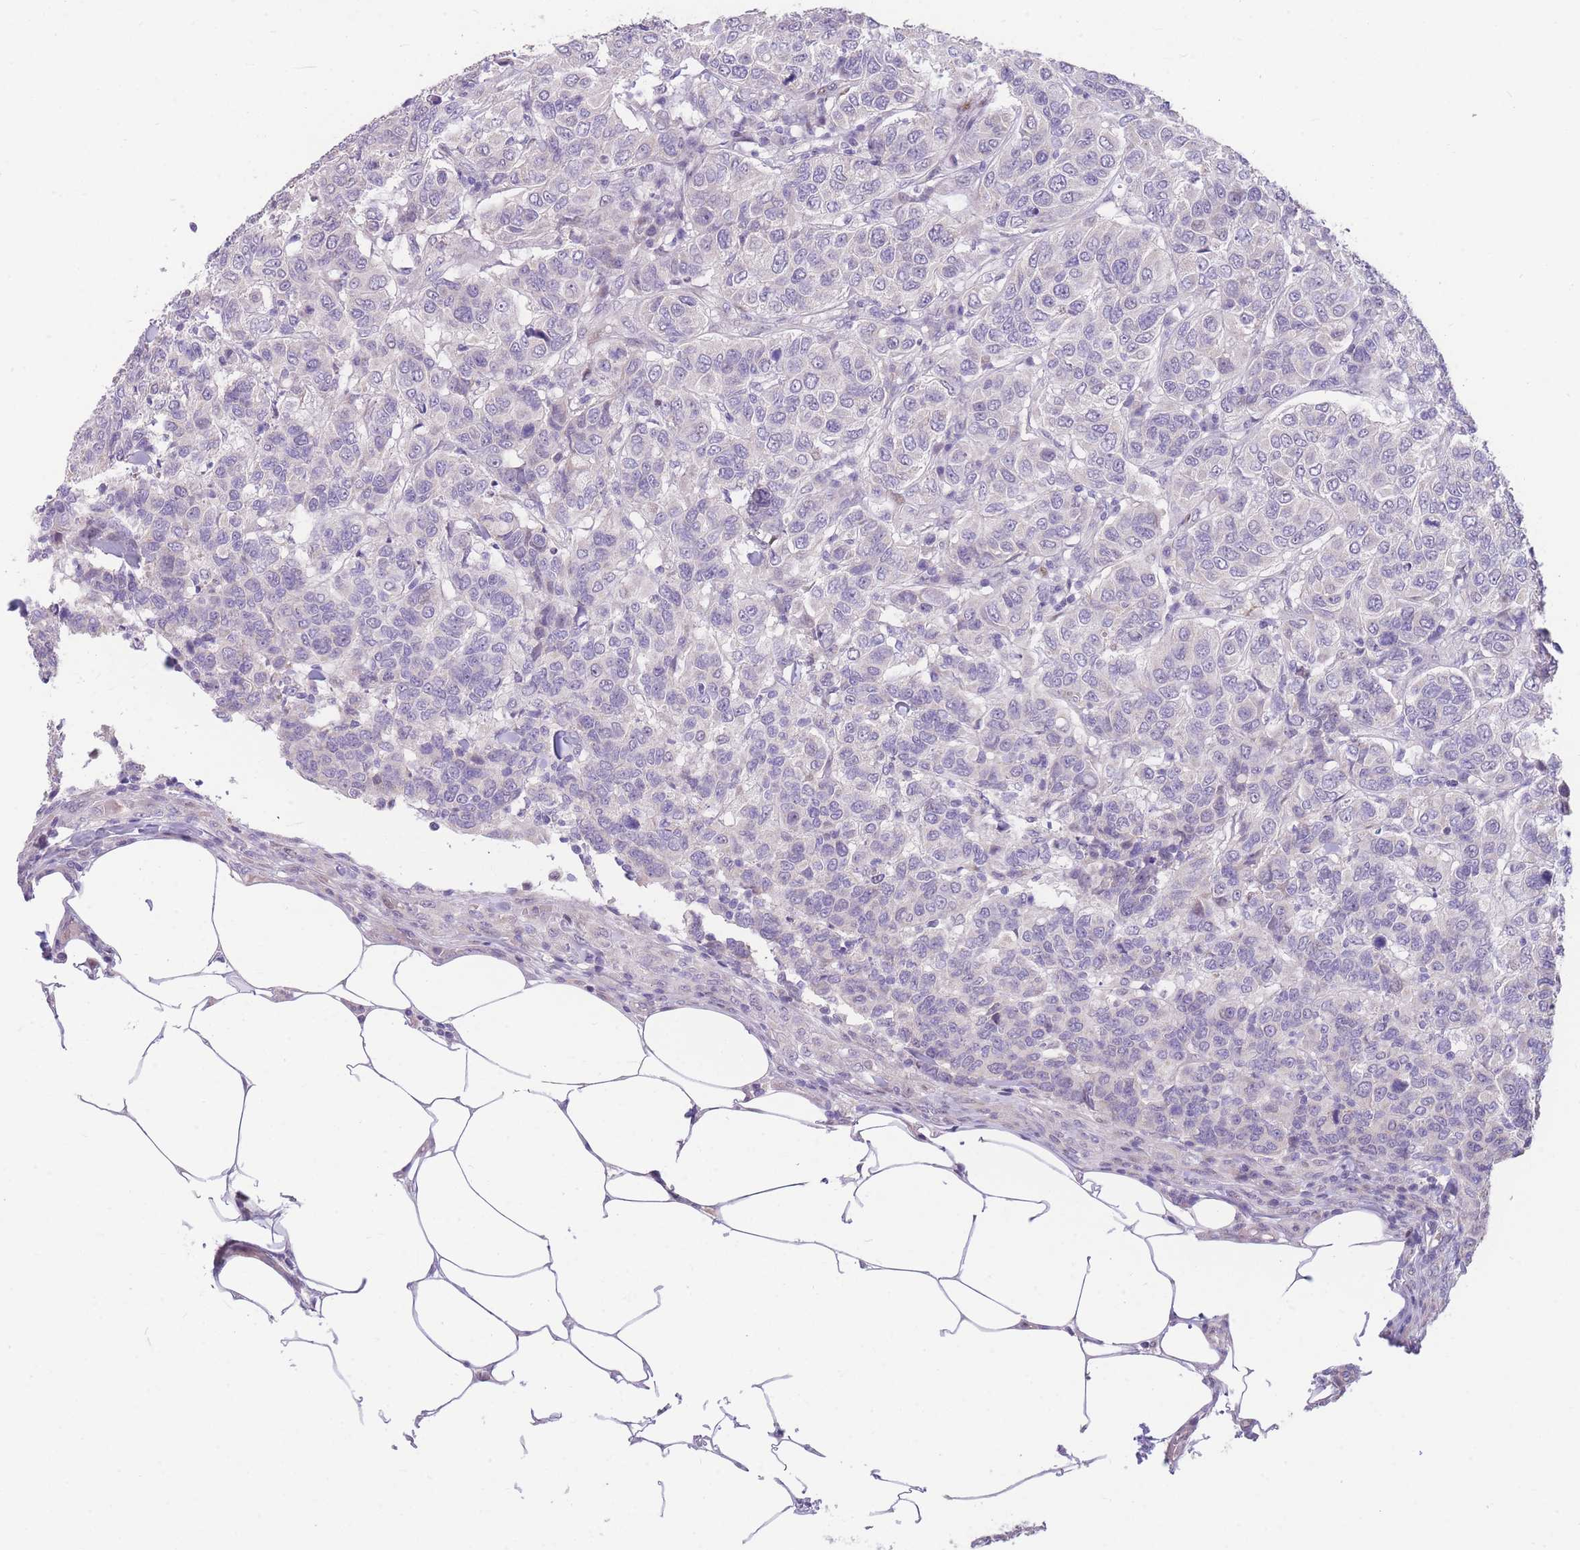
{"staining": {"intensity": "negative", "quantity": "none", "location": "none"}, "tissue": "breast cancer", "cell_type": "Tumor cells", "image_type": "cancer", "snomed": [{"axis": "morphology", "description": "Duct carcinoma"}, {"axis": "topography", "description": "Breast"}], "caption": "This is an immunohistochemistry (IHC) histopathology image of human breast cancer. There is no staining in tumor cells.", "gene": "SHCBP1", "patient": {"sex": "female", "age": 55}}